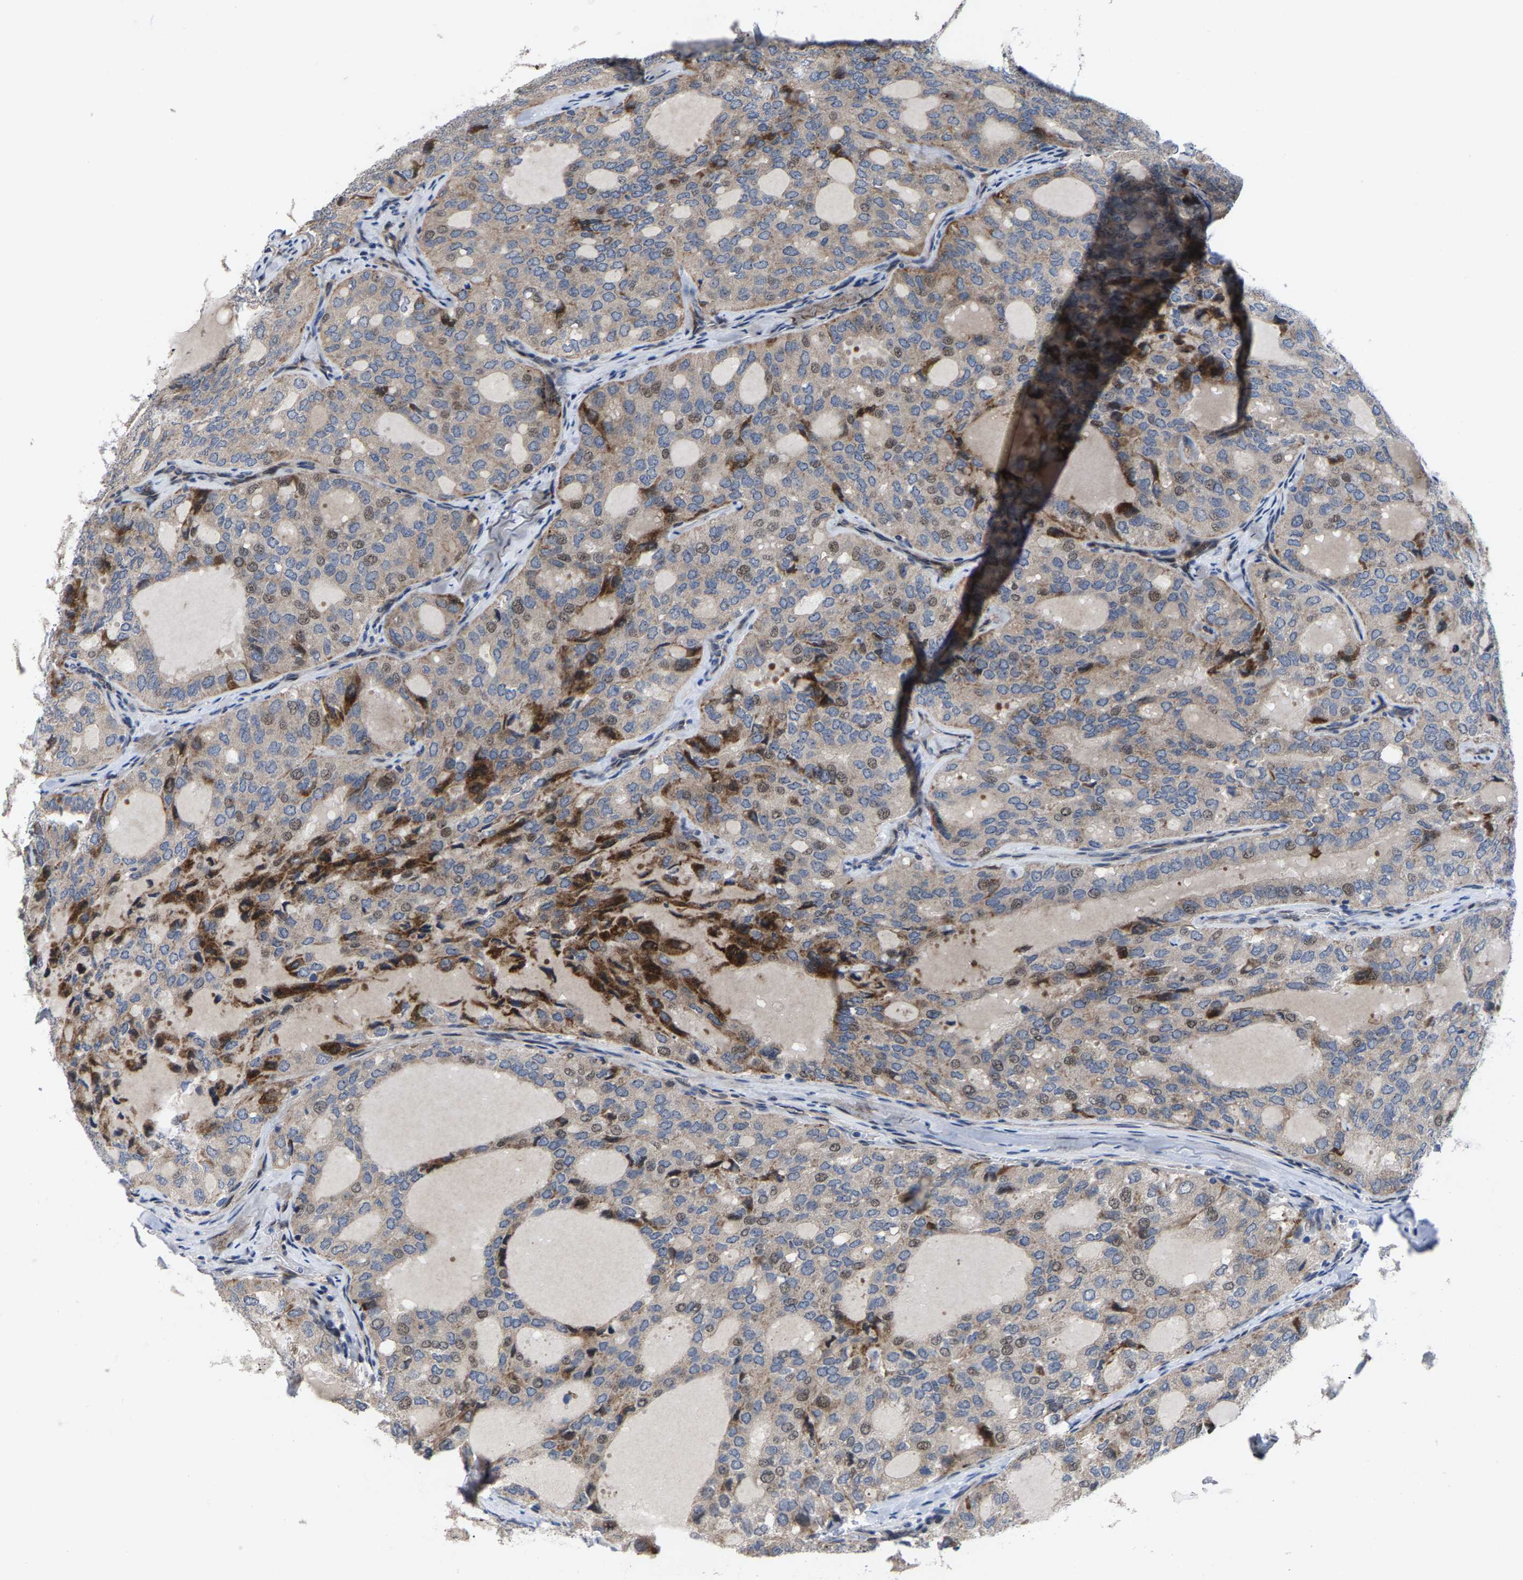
{"staining": {"intensity": "moderate", "quantity": "<25%", "location": "cytoplasmic/membranous,nuclear"}, "tissue": "thyroid cancer", "cell_type": "Tumor cells", "image_type": "cancer", "snomed": [{"axis": "morphology", "description": "Follicular adenoma carcinoma, NOS"}, {"axis": "topography", "description": "Thyroid gland"}], "caption": "Brown immunohistochemical staining in thyroid follicular adenoma carcinoma shows moderate cytoplasmic/membranous and nuclear expression in approximately <25% of tumor cells. Using DAB (brown) and hematoxylin (blue) stains, captured at high magnification using brightfield microscopy.", "gene": "HAUS6", "patient": {"sex": "male", "age": 75}}